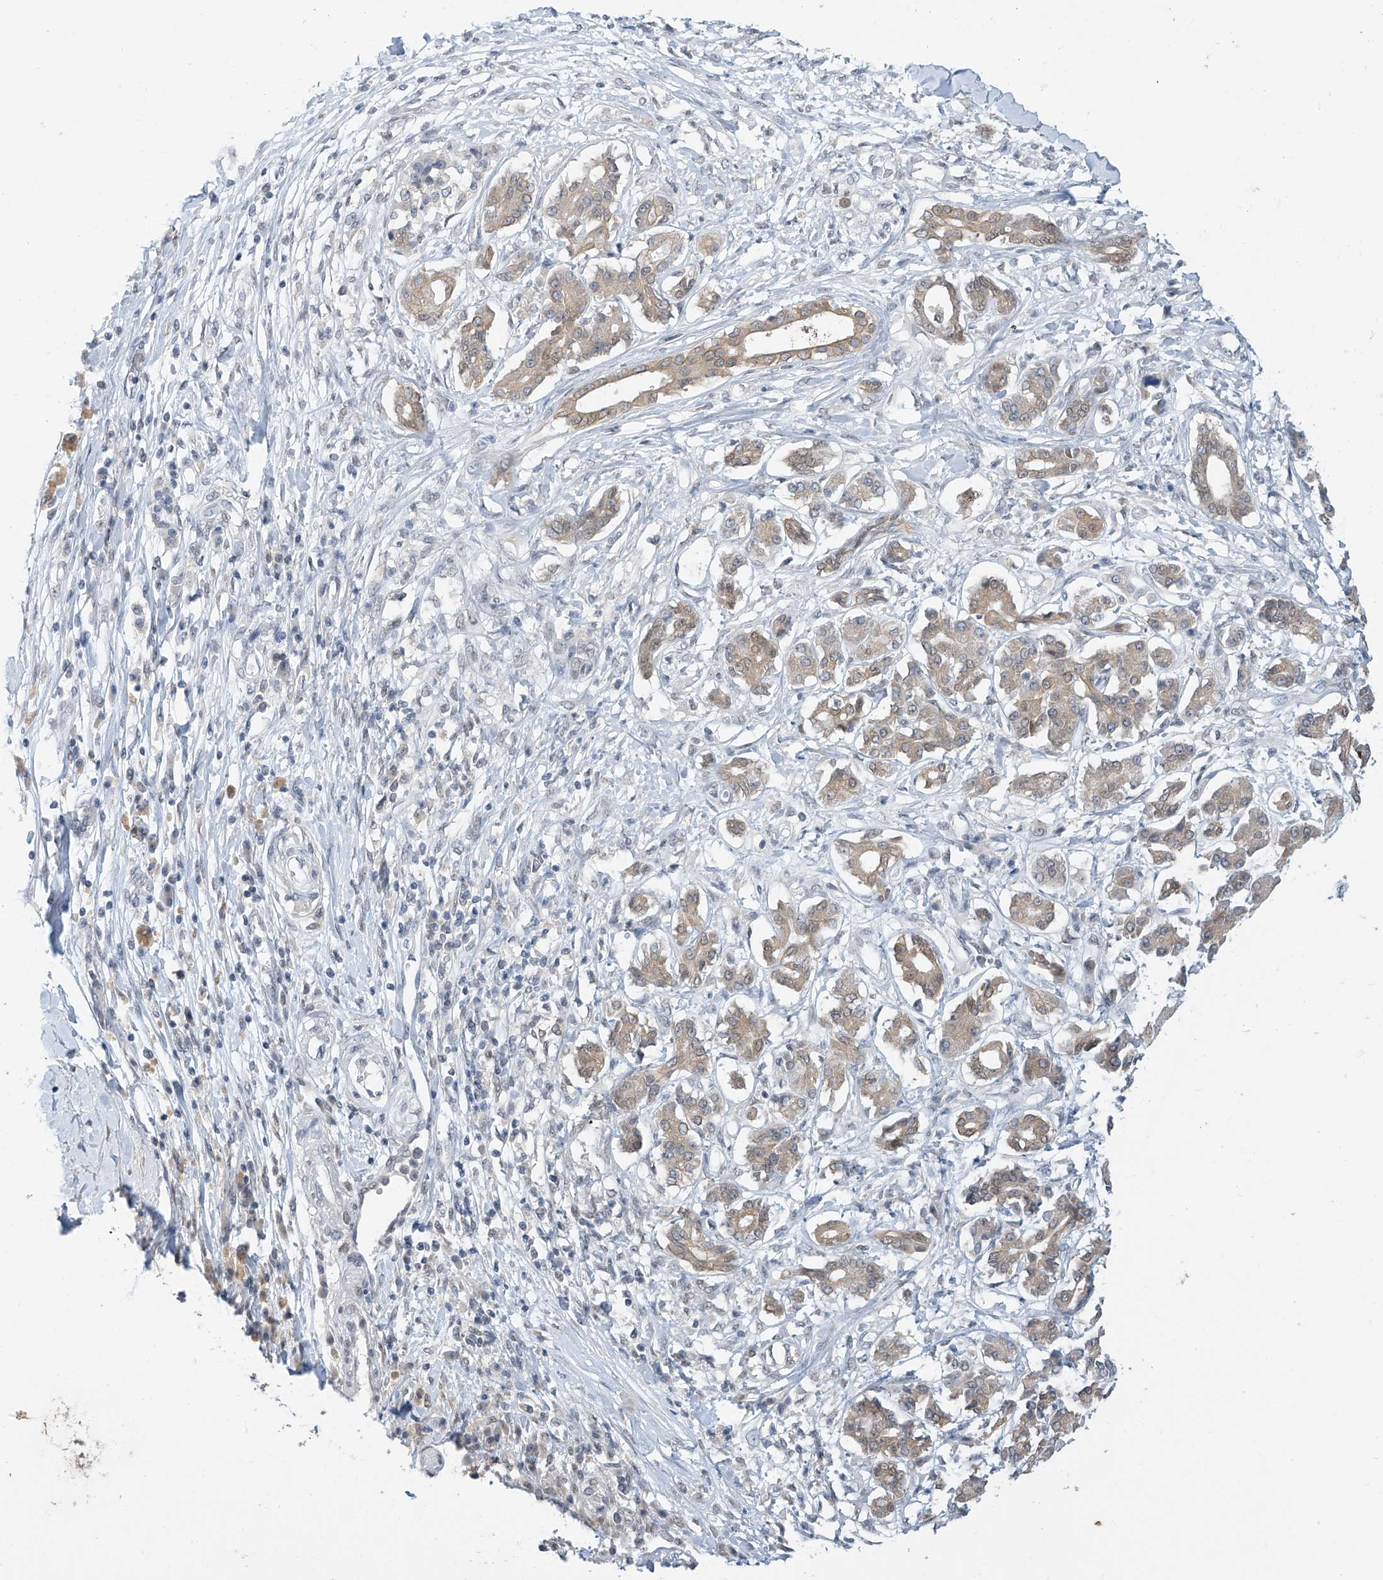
{"staining": {"intensity": "weak", "quantity": "25%-75%", "location": "cytoplasmic/membranous"}, "tissue": "pancreatic cancer", "cell_type": "Tumor cells", "image_type": "cancer", "snomed": [{"axis": "morphology", "description": "Adenocarcinoma, NOS"}, {"axis": "topography", "description": "Pancreas"}], "caption": "Immunohistochemical staining of human pancreatic cancer exhibits weak cytoplasmic/membranous protein positivity in about 25%-75% of tumor cells.", "gene": "APLF", "patient": {"sex": "female", "age": 56}}